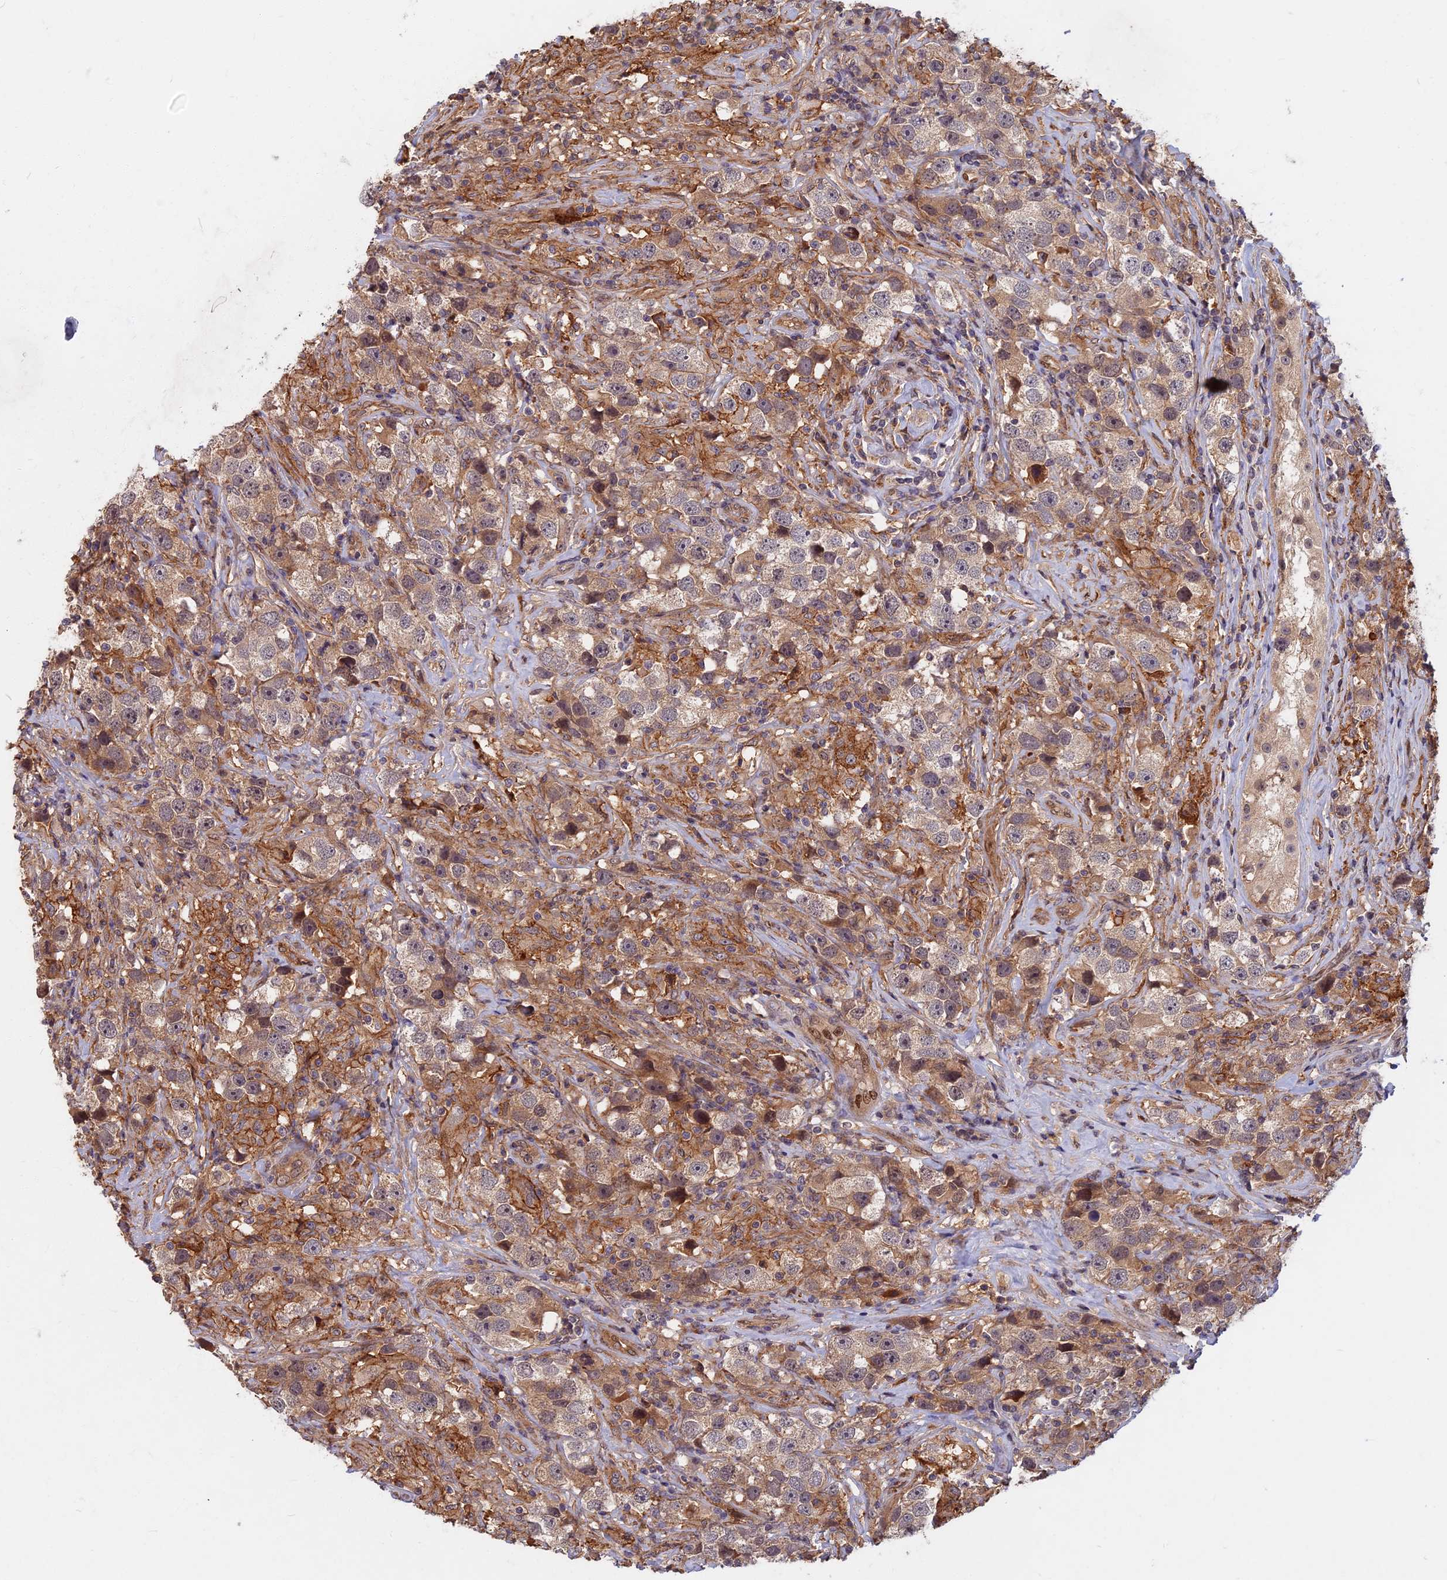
{"staining": {"intensity": "weak", "quantity": "25%-75%", "location": "cytoplasmic/membranous"}, "tissue": "testis cancer", "cell_type": "Tumor cells", "image_type": "cancer", "snomed": [{"axis": "morphology", "description": "Seminoma, NOS"}, {"axis": "topography", "description": "Testis"}], "caption": "A brown stain labels weak cytoplasmic/membranous staining of a protein in human testis cancer (seminoma) tumor cells.", "gene": "SPG11", "patient": {"sex": "male", "age": 49}}